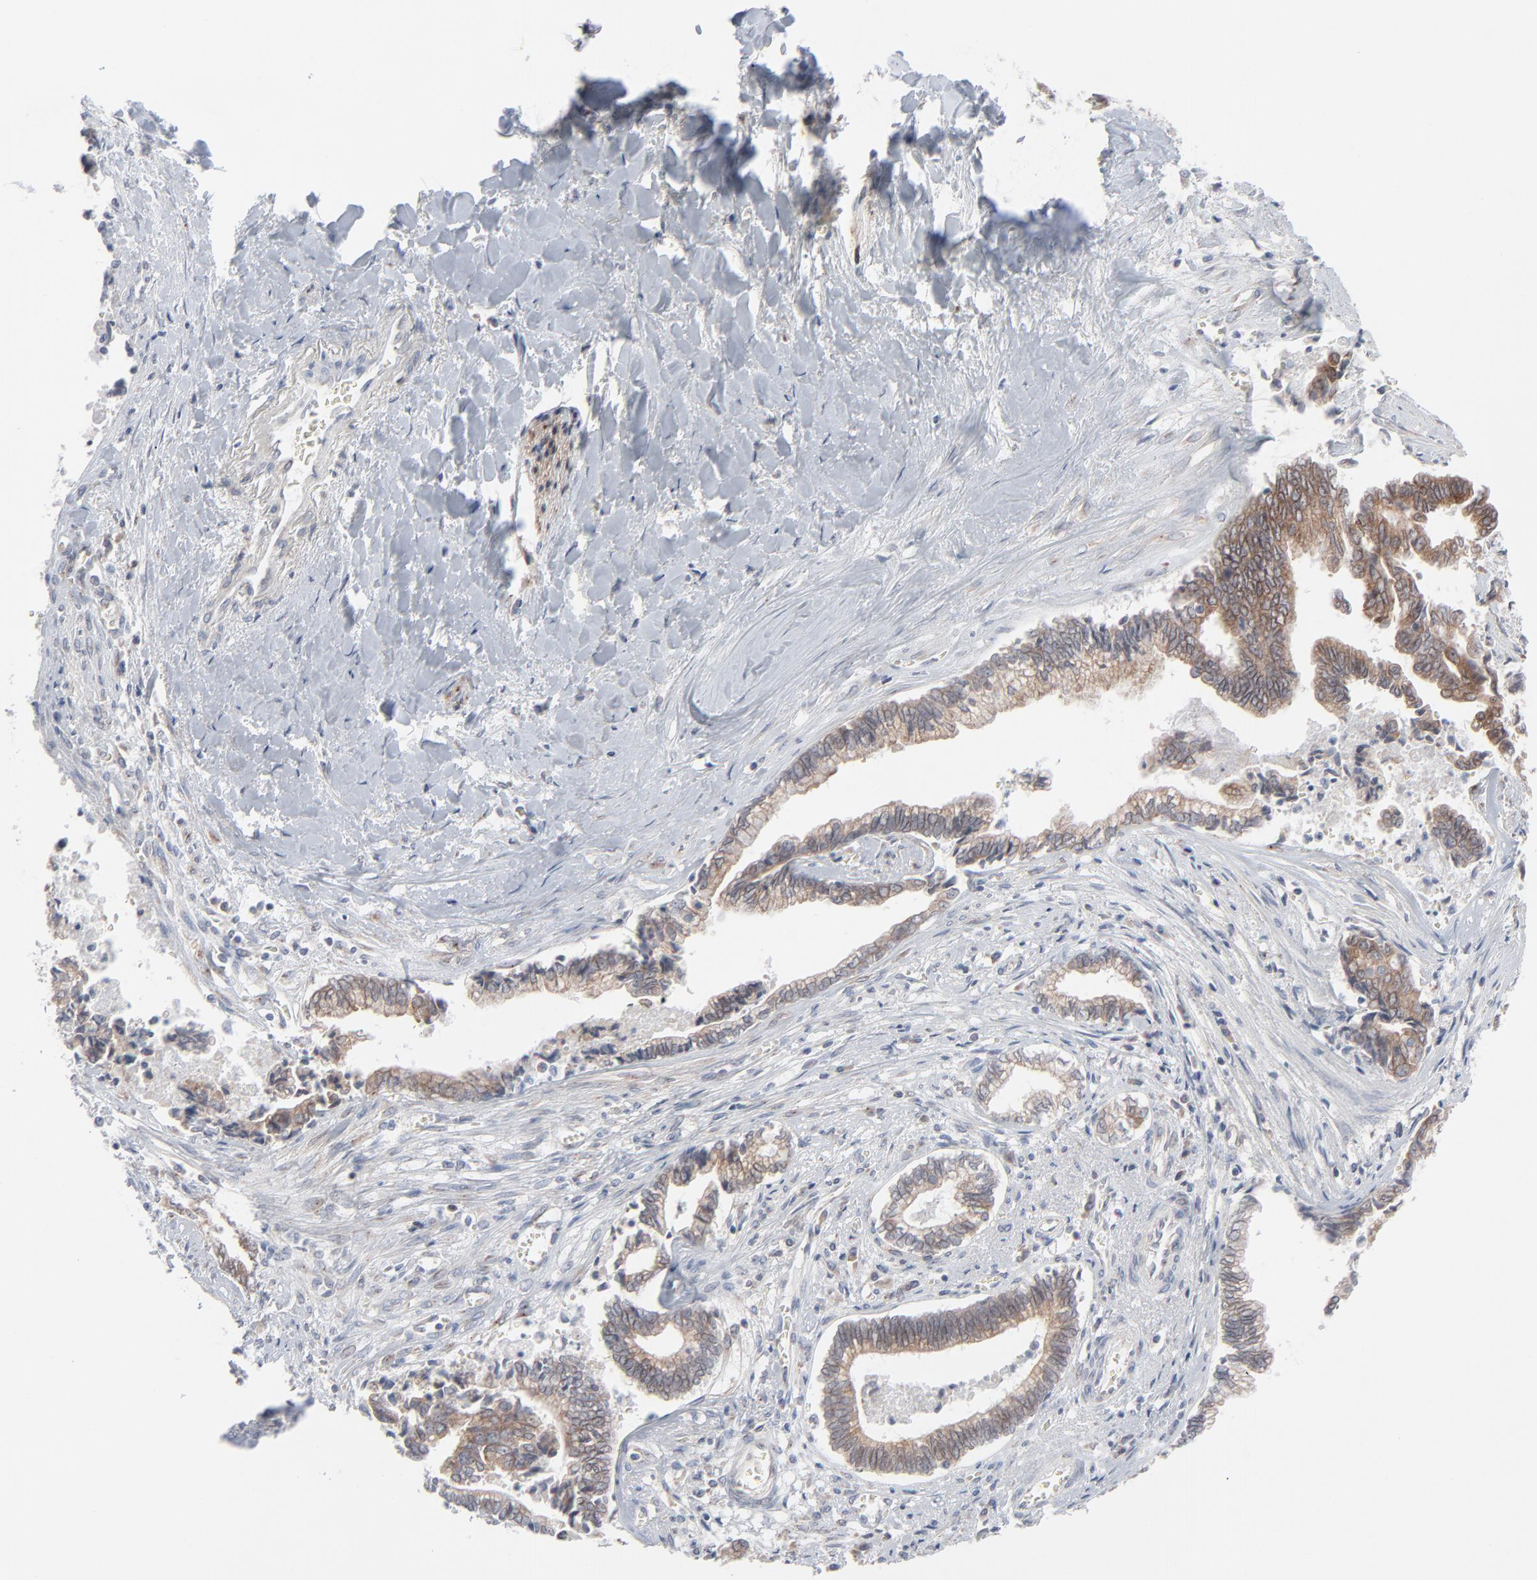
{"staining": {"intensity": "moderate", "quantity": ">75%", "location": "cytoplasmic/membranous"}, "tissue": "liver cancer", "cell_type": "Tumor cells", "image_type": "cancer", "snomed": [{"axis": "morphology", "description": "Cholangiocarcinoma"}, {"axis": "topography", "description": "Liver"}], "caption": "Immunohistochemistry (DAB (3,3'-diaminobenzidine)) staining of liver cancer exhibits moderate cytoplasmic/membranous protein staining in approximately >75% of tumor cells.", "gene": "KDSR", "patient": {"sex": "male", "age": 57}}